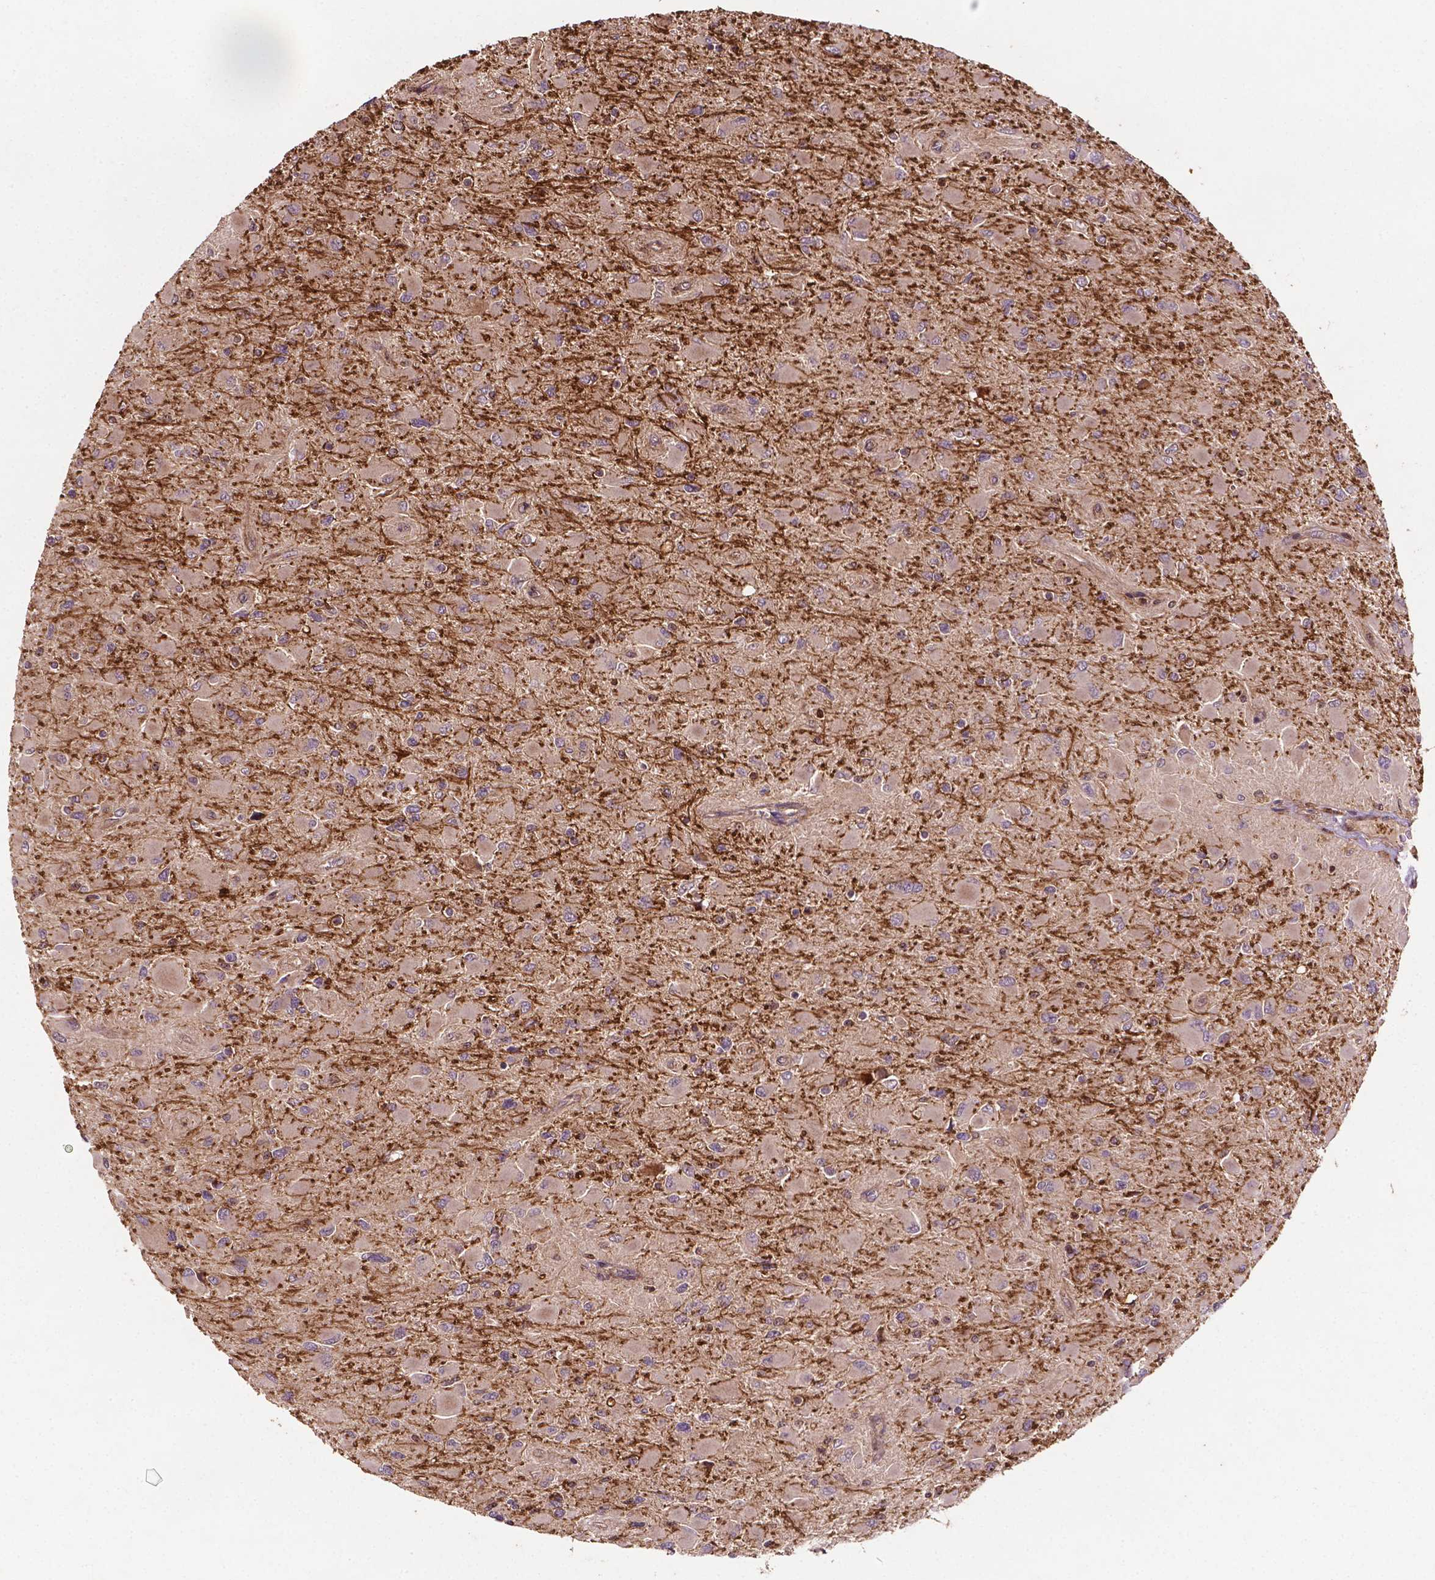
{"staining": {"intensity": "negative", "quantity": "none", "location": "none"}, "tissue": "glioma", "cell_type": "Tumor cells", "image_type": "cancer", "snomed": [{"axis": "morphology", "description": "Glioma, malignant, High grade"}, {"axis": "topography", "description": "Cerebral cortex"}], "caption": "The image demonstrates no staining of tumor cells in malignant high-grade glioma.", "gene": "ZMYND19", "patient": {"sex": "female", "age": 36}}